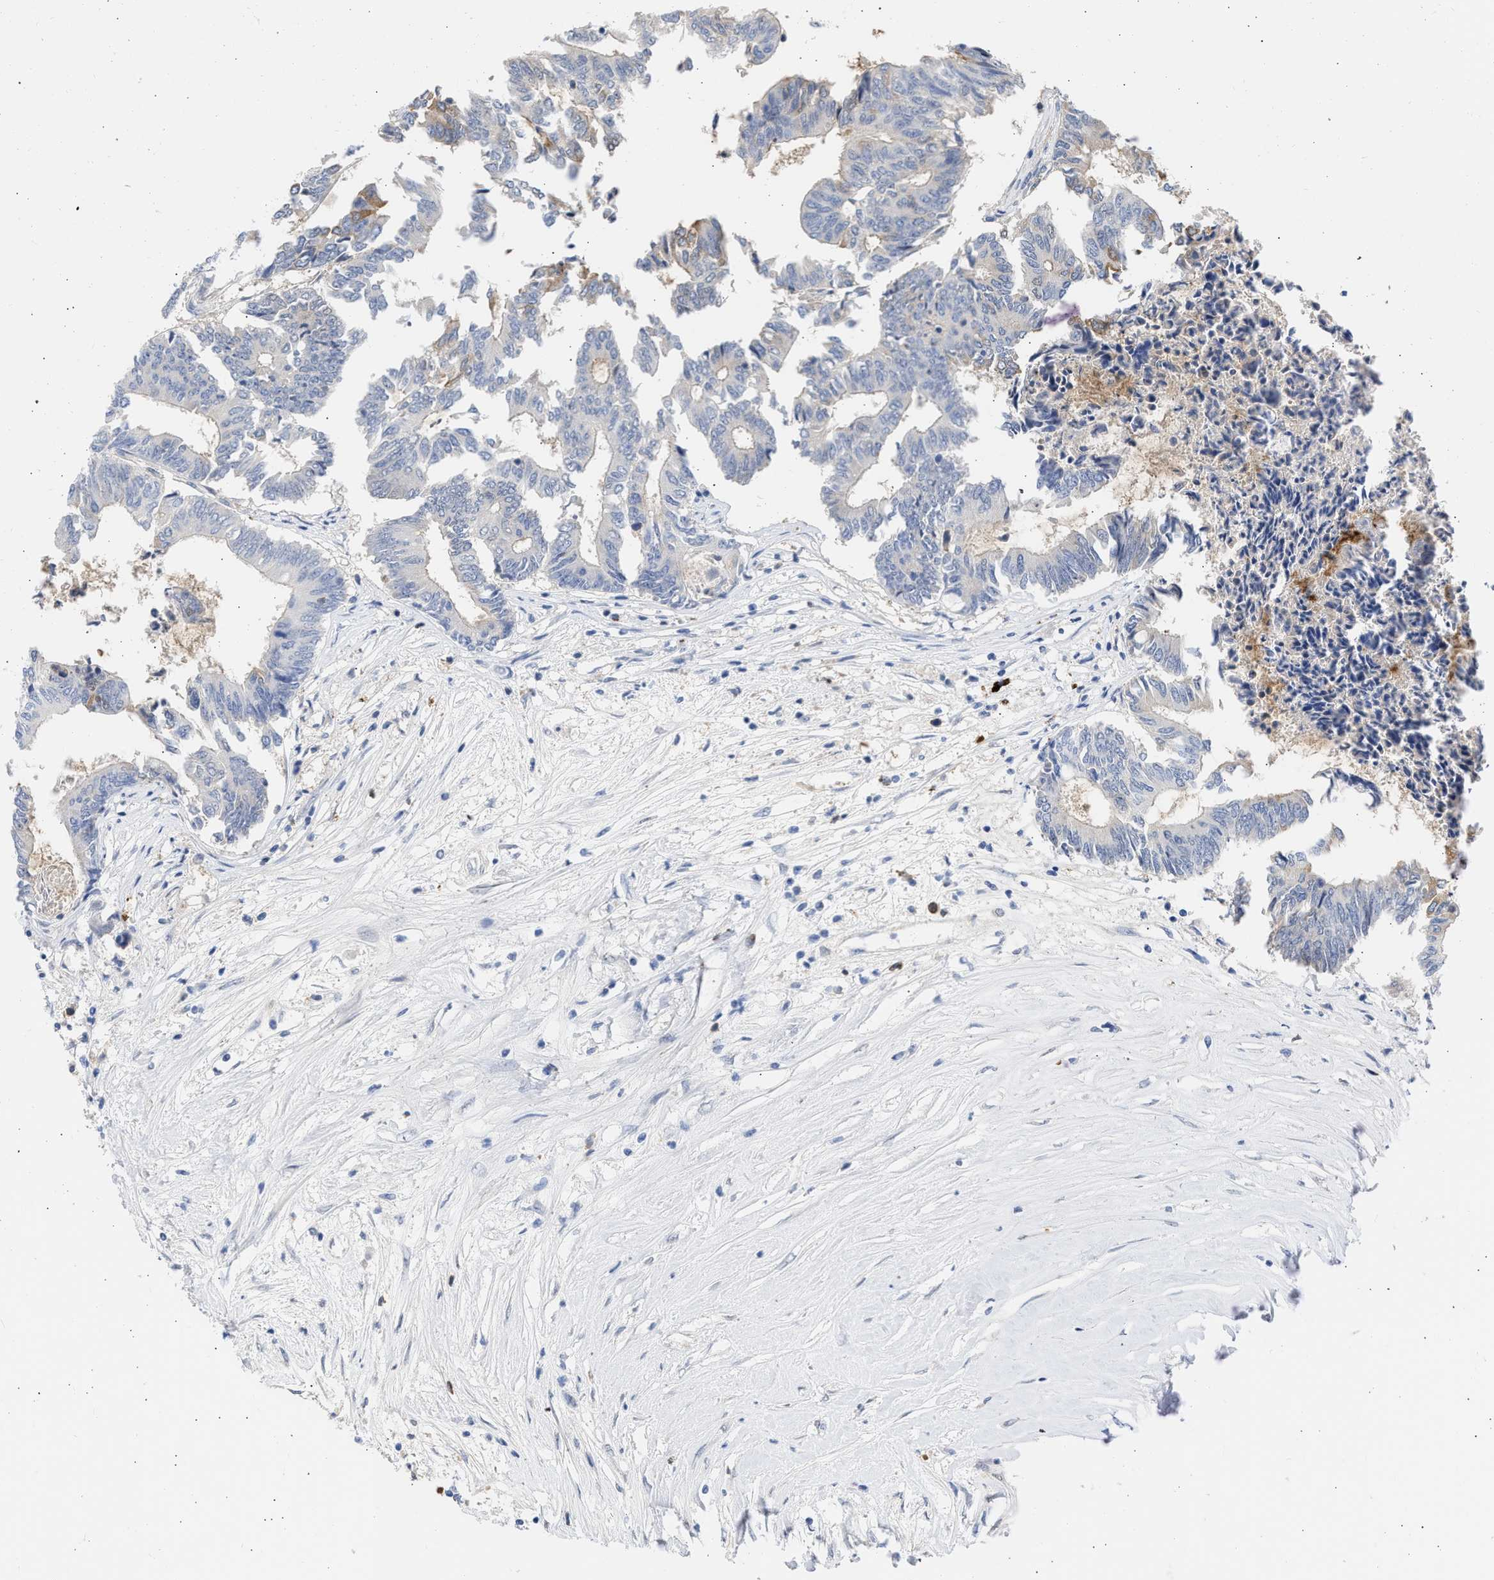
{"staining": {"intensity": "weak", "quantity": "25%-75%", "location": "cytoplasmic/membranous"}, "tissue": "colorectal cancer", "cell_type": "Tumor cells", "image_type": "cancer", "snomed": [{"axis": "morphology", "description": "Adenocarcinoma, NOS"}, {"axis": "topography", "description": "Rectum"}], "caption": "This photomicrograph reveals immunohistochemistry staining of human adenocarcinoma (colorectal), with low weak cytoplasmic/membranous expression in approximately 25%-75% of tumor cells.", "gene": "THRA", "patient": {"sex": "male", "age": 63}}